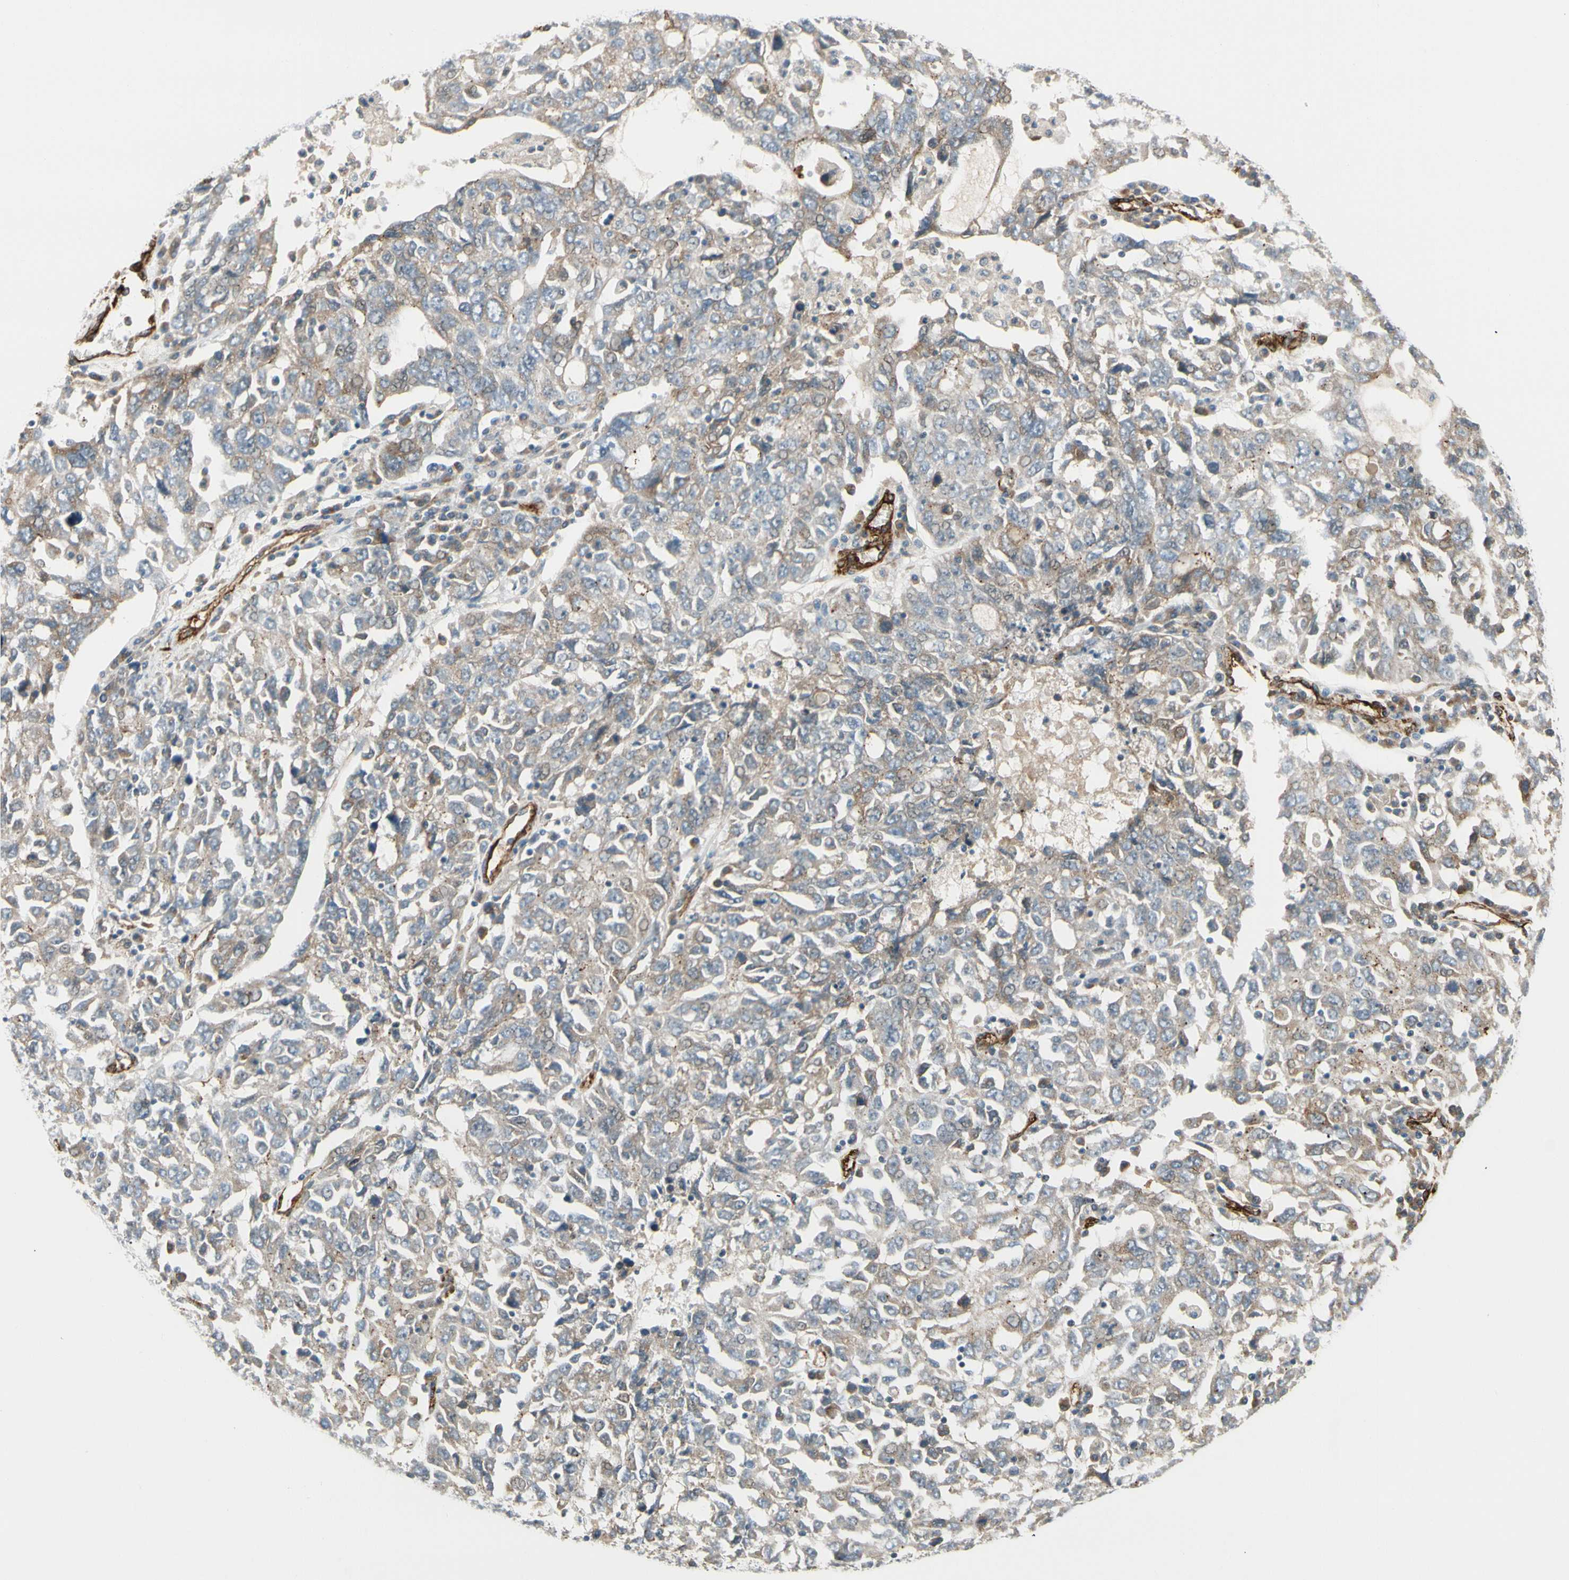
{"staining": {"intensity": "weak", "quantity": "<25%", "location": "cytoplasmic/membranous"}, "tissue": "ovarian cancer", "cell_type": "Tumor cells", "image_type": "cancer", "snomed": [{"axis": "morphology", "description": "Carcinoma, endometroid"}, {"axis": "topography", "description": "Ovary"}], "caption": "This histopathology image is of ovarian endometroid carcinoma stained with IHC to label a protein in brown with the nuclei are counter-stained blue. There is no staining in tumor cells.", "gene": "MCAM", "patient": {"sex": "female", "age": 62}}